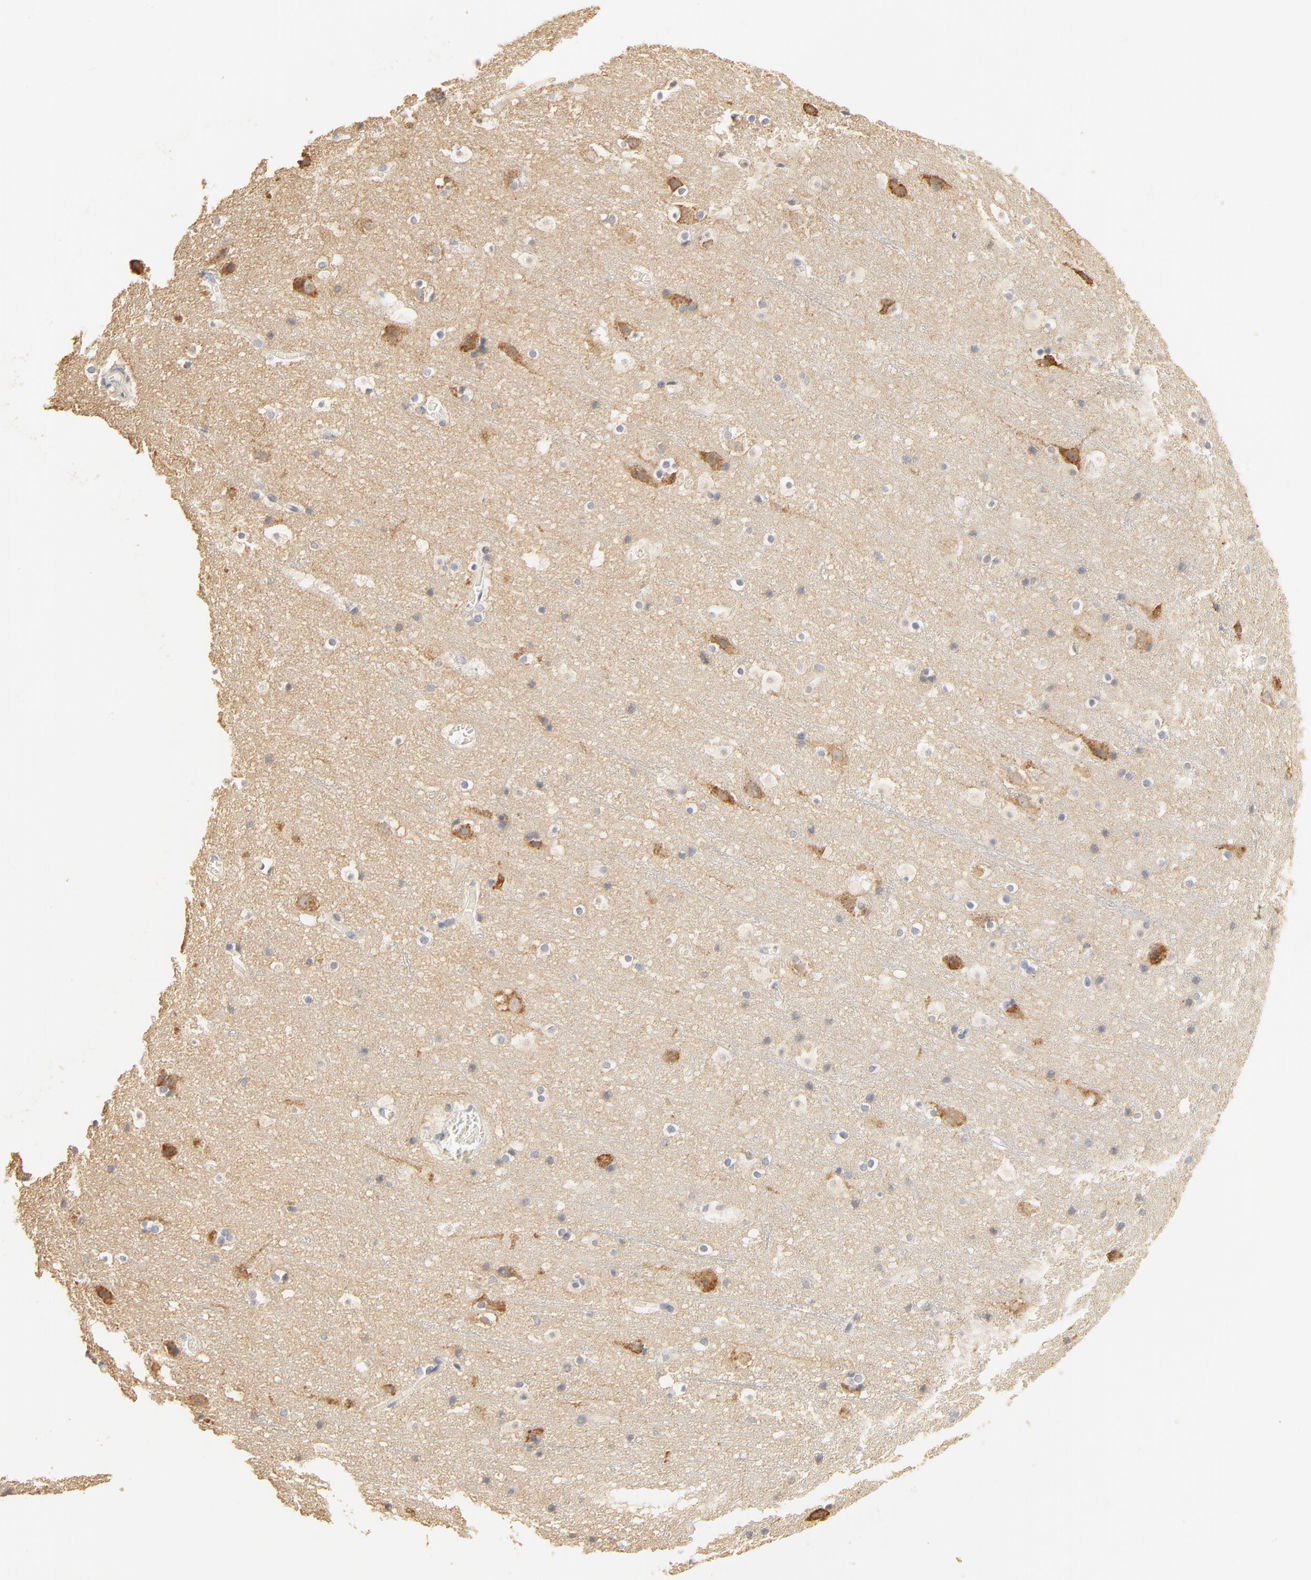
{"staining": {"intensity": "negative", "quantity": "none", "location": "none"}, "tissue": "cerebral cortex", "cell_type": "Endothelial cells", "image_type": "normal", "snomed": [{"axis": "morphology", "description": "Normal tissue, NOS"}, {"axis": "topography", "description": "Cerebral cortex"}], "caption": "Image shows no protein positivity in endothelial cells of benign cerebral cortex.", "gene": "ZDHHC8", "patient": {"sex": "male", "age": 45}}